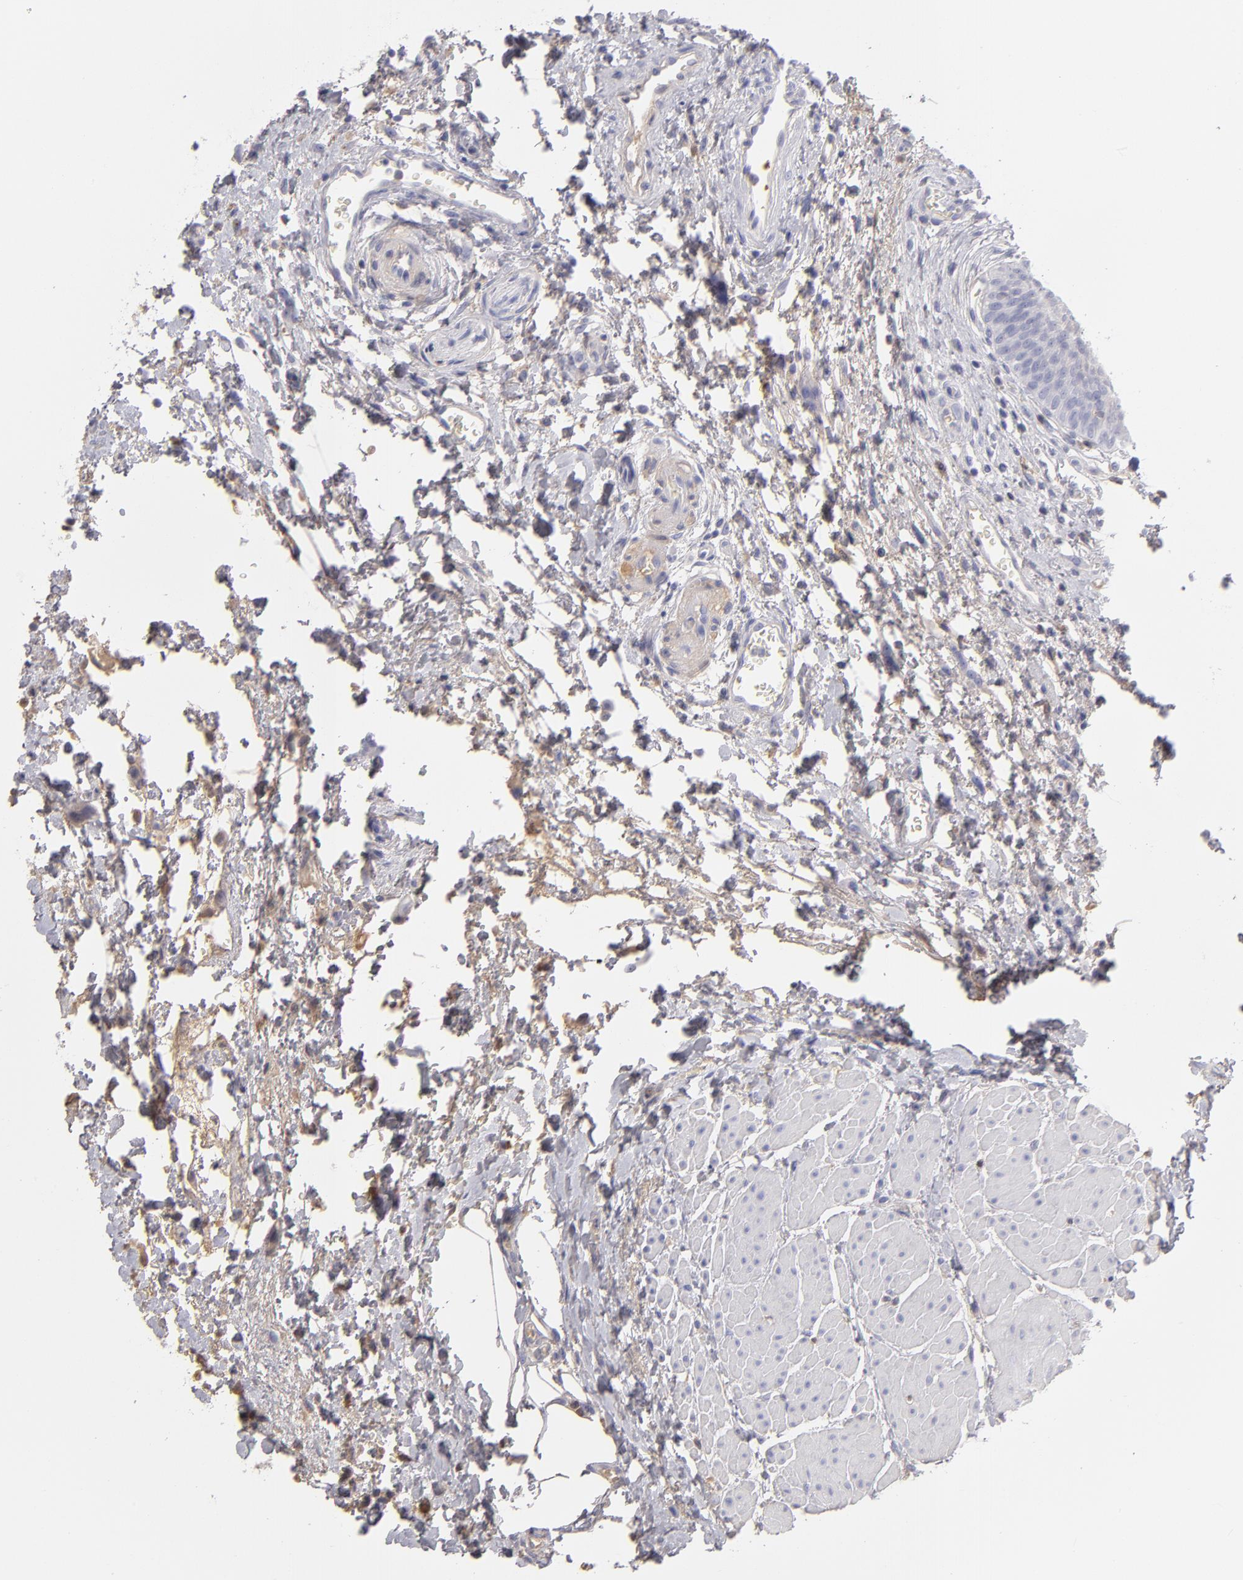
{"staining": {"intensity": "weak", "quantity": "<25%", "location": "cytoplasmic/membranous"}, "tissue": "urinary bladder", "cell_type": "Urothelial cells", "image_type": "normal", "snomed": [{"axis": "morphology", "description": "Normal tissue, NOS"}, {"axis": "topography", "description": "Smooth muscle"}, {"axis": "topography", "description": "Urinary bladder"}], "caption": "Histopathology image shows no significant protein expression in urothelial cells of unremarkable urinary bladder. (Immunohistochemistry (ihc), brightfield microscopy, high magnification).", "gene": "SERPINA1", "patient": {"sex": "male", "age": 35}}